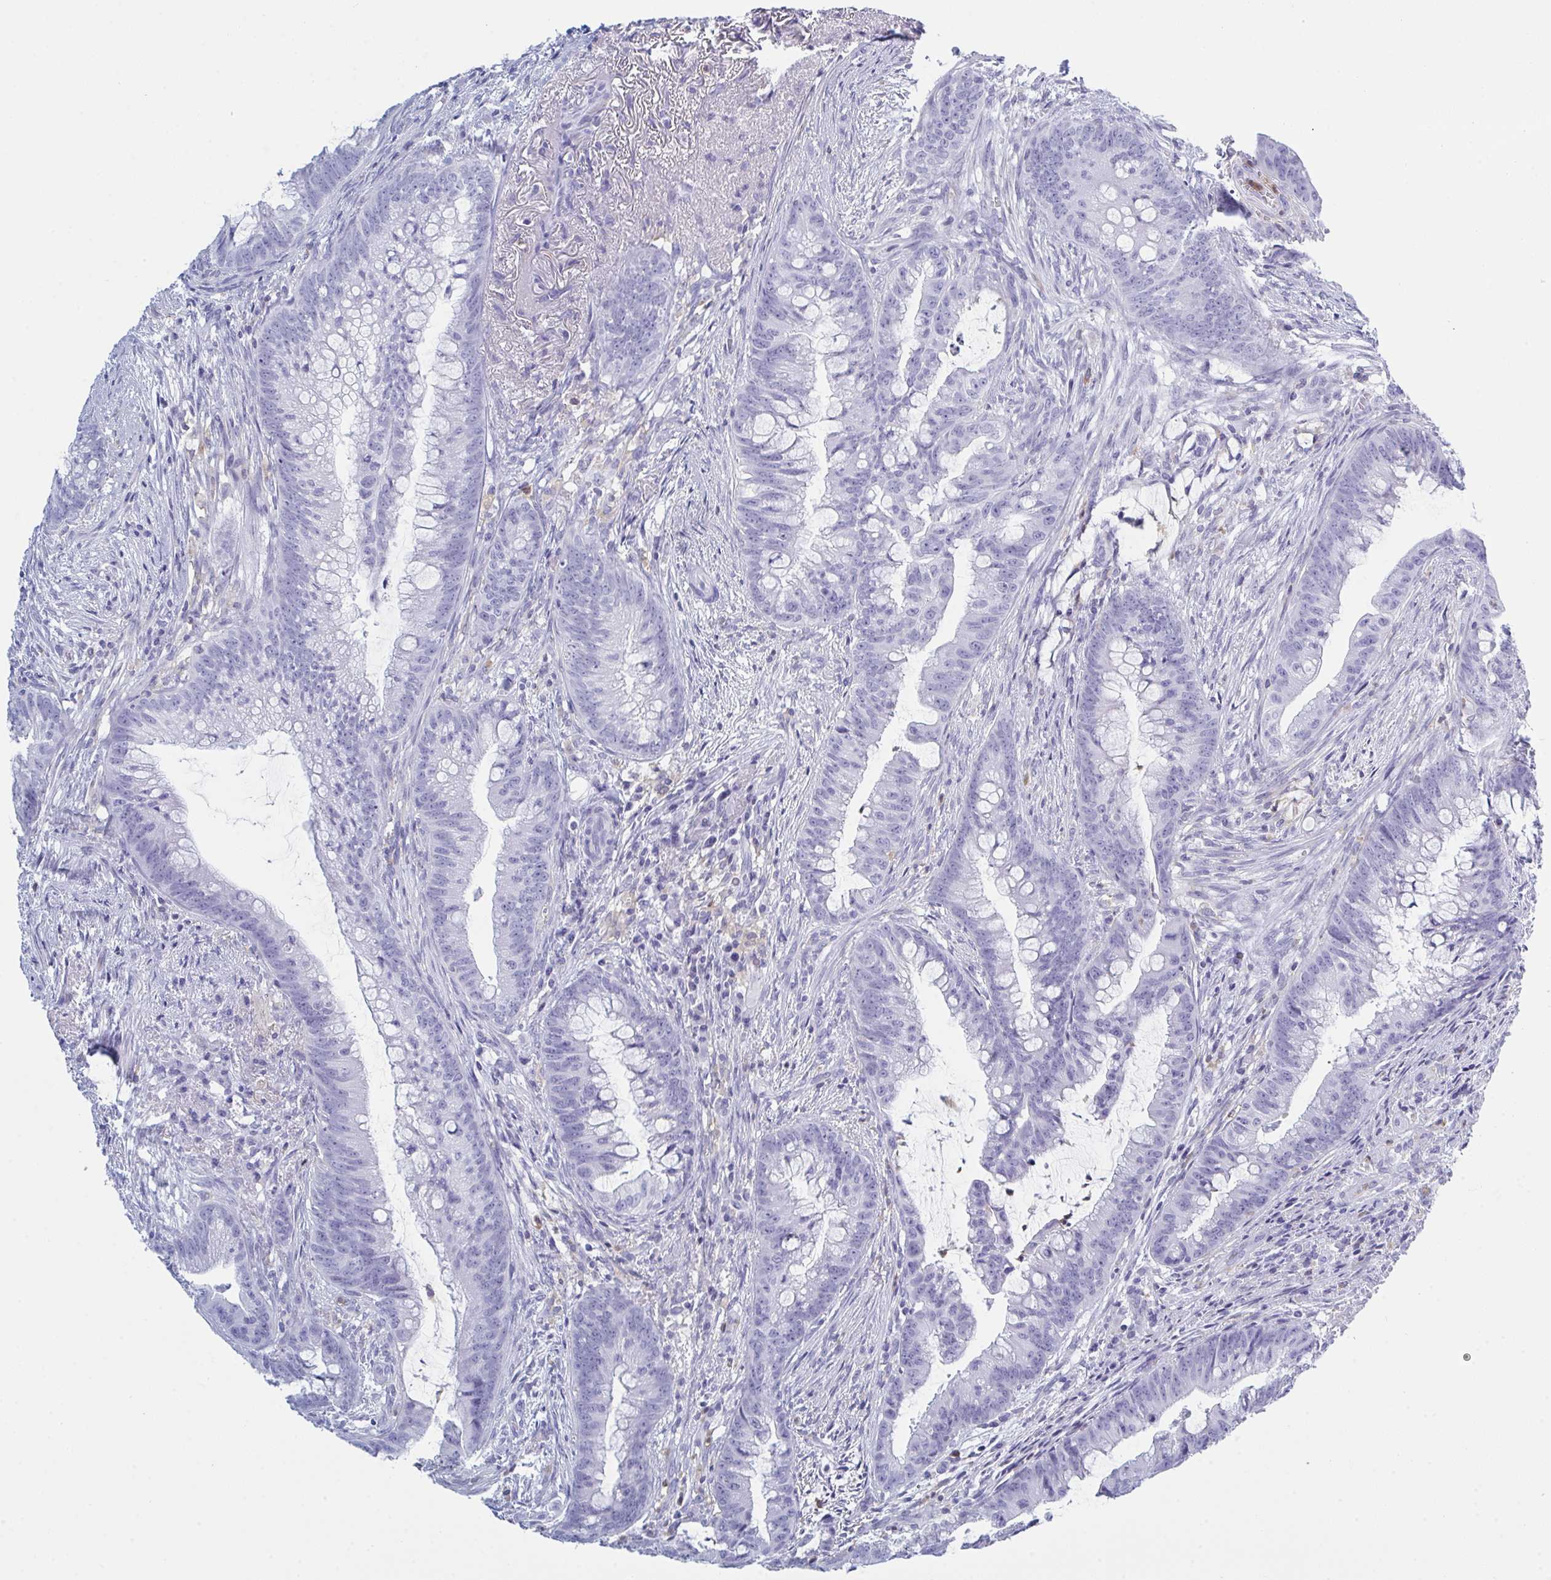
{"staining": {"intensity": "negative", "quantity": "none", "location": "none"}, "tissue": "colorectal cancer", "cell_type": "Tumor cells", "image_type": "cancer", "snomed": [{"axis": "morphology", "description": "Adenocarcinoma, NOS"}, {"axis": "topography", "description": "Colon"}], "caption": "Human adenocarcinoma (colorectal) stained for a protein using IHC displays no positivity in tumor cells.", "gene": "MYO1F", "patient": {"sex": "male", "age": 62}}